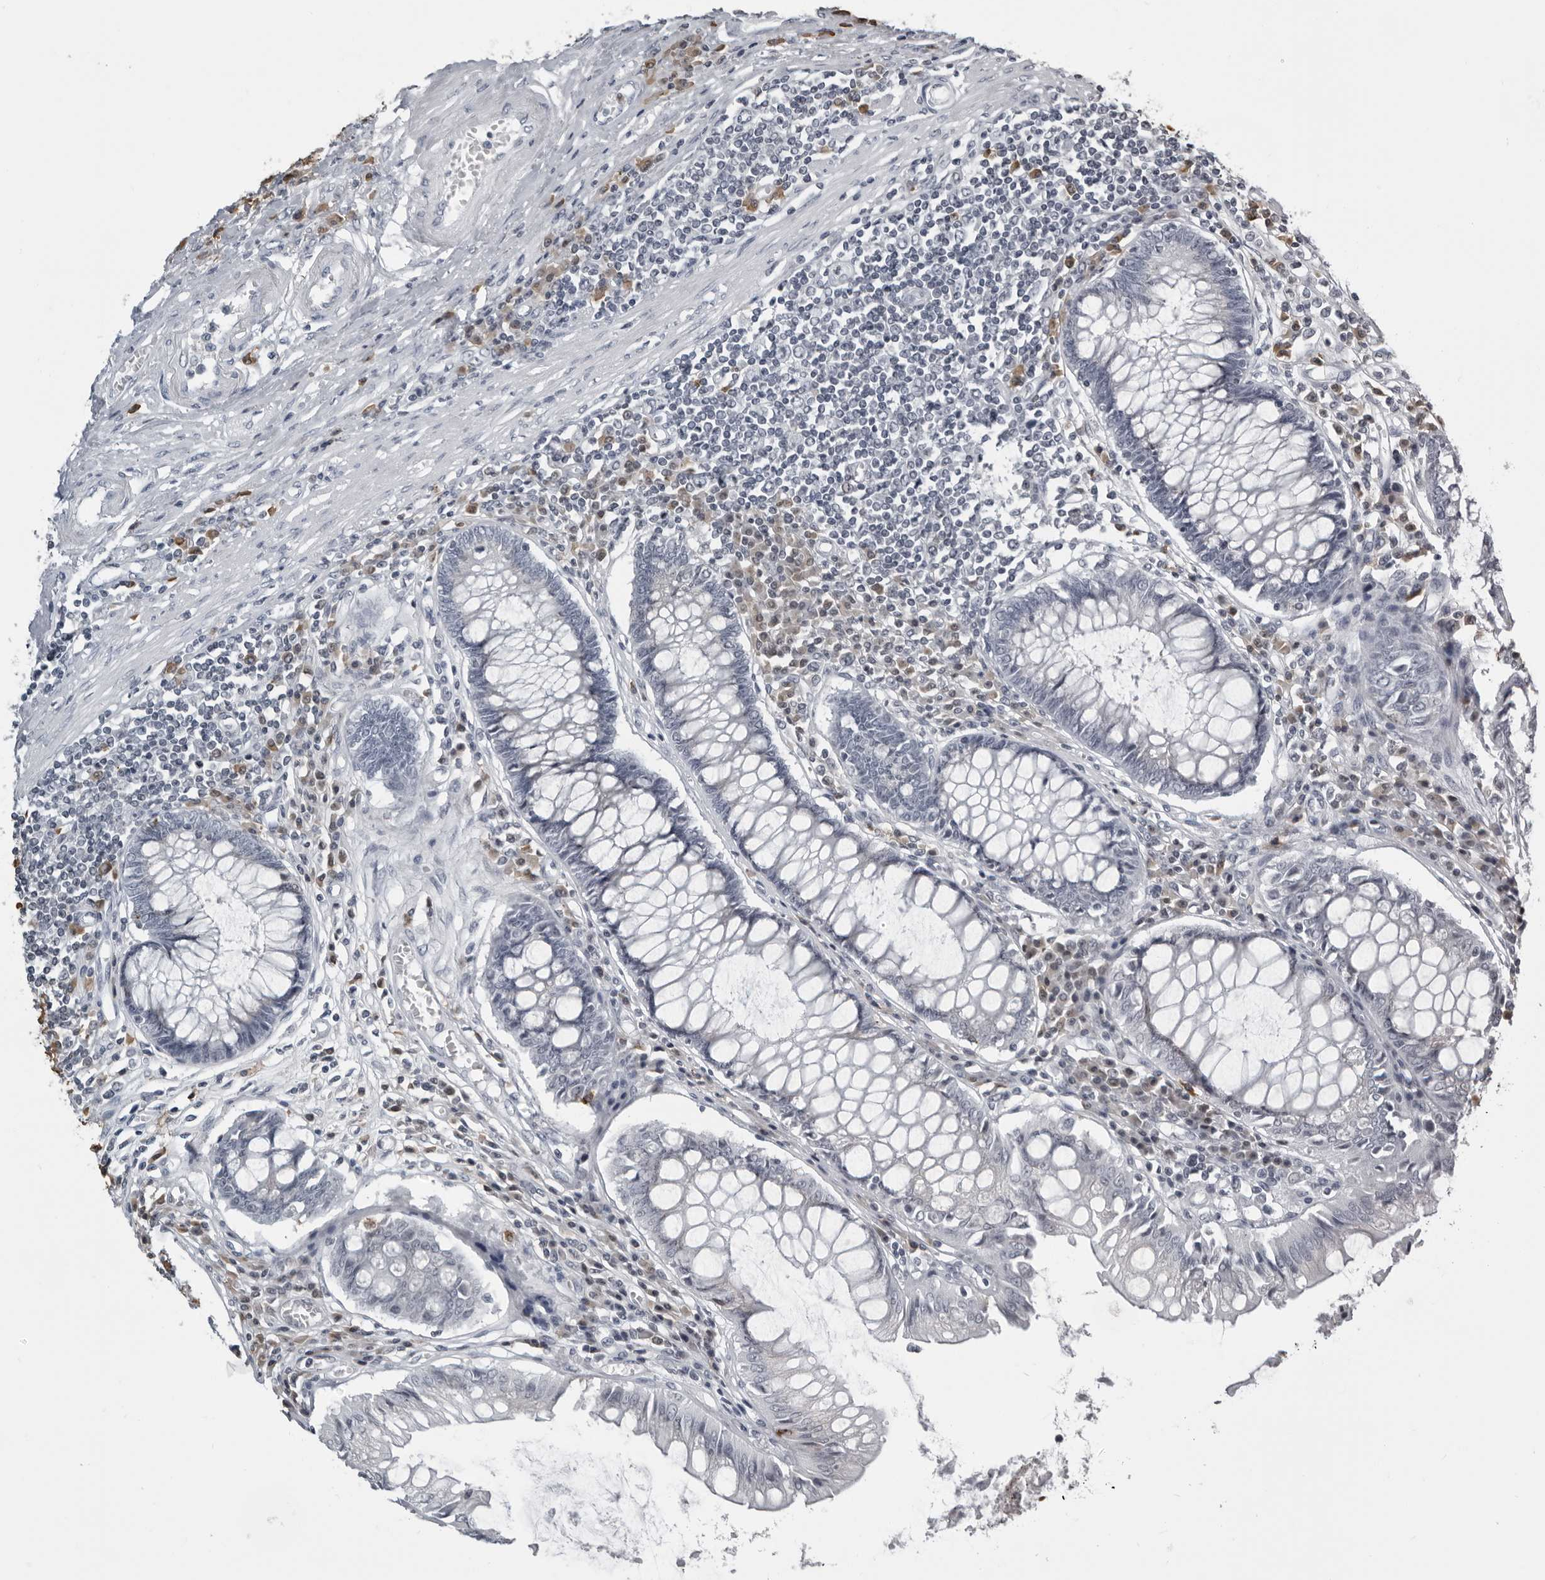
{"staining": {"intensity": "negative", "quantity": "none", "location": "none"}, "tissue": "colorectal cancer", "cell_type": "Tumor cells", "image_type": "cancer", "snomed": [{"axis": "morphology", "description": "Adenocarcinoma, NOS"}, {"axis": "topography", "description": "Rectum"}], "caption": "A high-resolution histopathology image shows immunohistochemistry (IHC) staining of colorectal cancer, which demonstrates no significant staining in tumor cells.", "gene": "RTCA", "patient": {"sex": "male", "age": 84}}